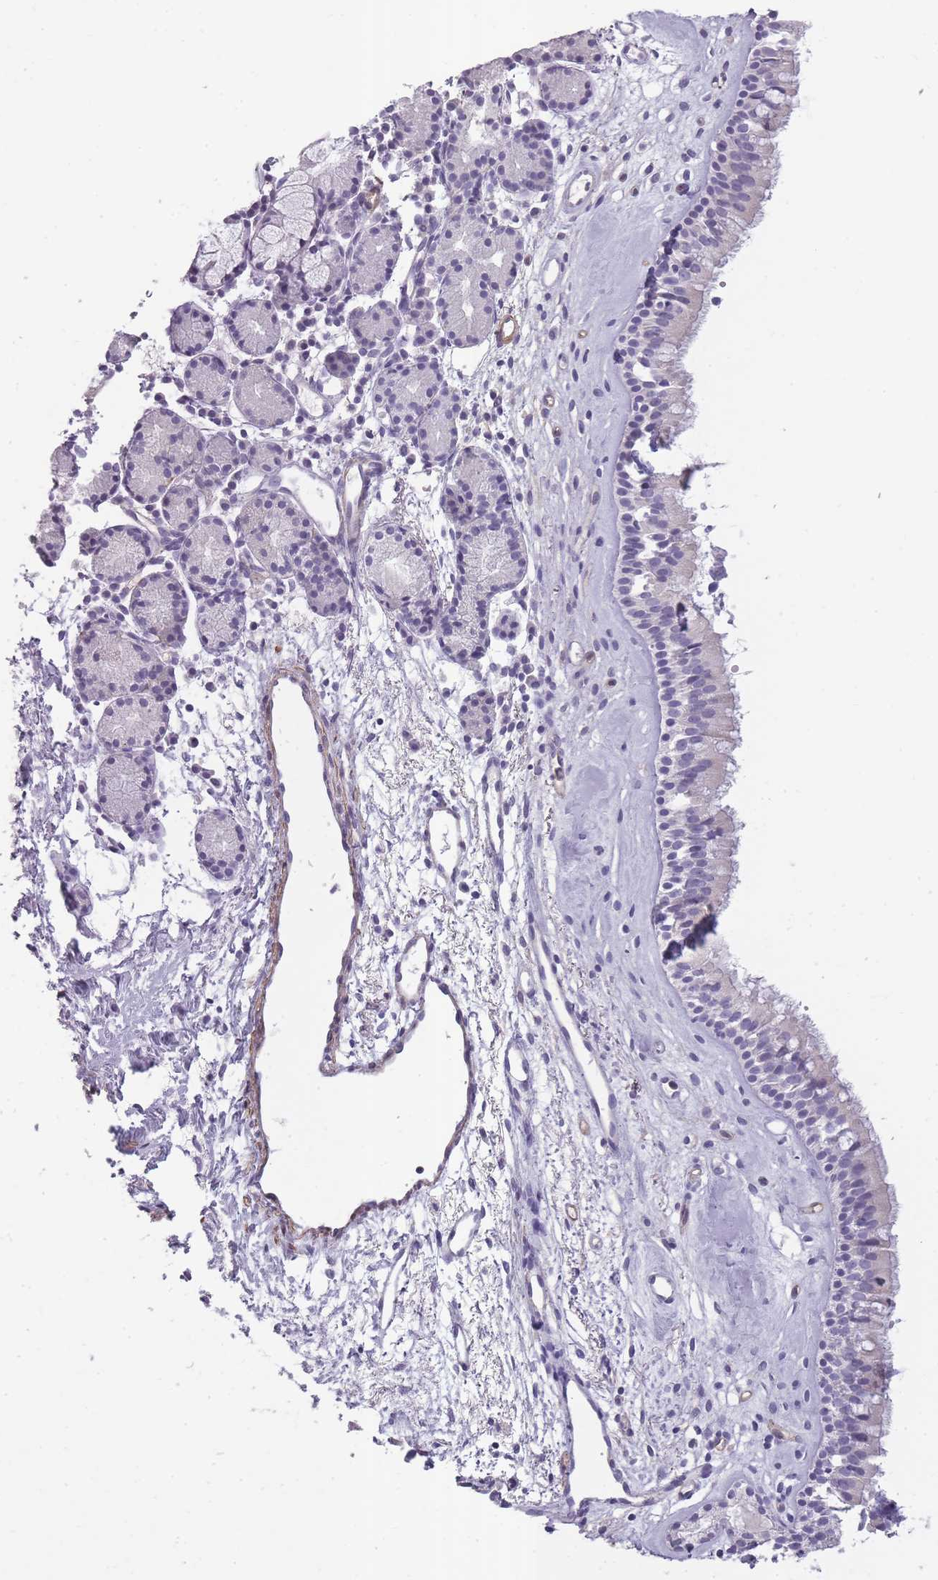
{"staining": {"intensity": "negative", "quantity": "none", "location": "none"}, "tissue": "nasopharynx", "cell_type": "Respiratory epithelial cells", "image_type": "normal", "snomed": [{"axis": "morphology", "description": "Normal tissue, NOS"}, {"axis": "topography", "description": "Nasopharynx"}], "caption": "IHC of unremarkable nasopharynx shows no staining in respiratory epithelial cells. The staining was performed using DAB (3,3'-diaminobenzidine) to visualize the protein expression in brown, while the nuclei were stained in blue with hematoxylin (Magnification: 20x).", "gene": "SLC8A2", "patient": {"sex": "male", "age": 82}}